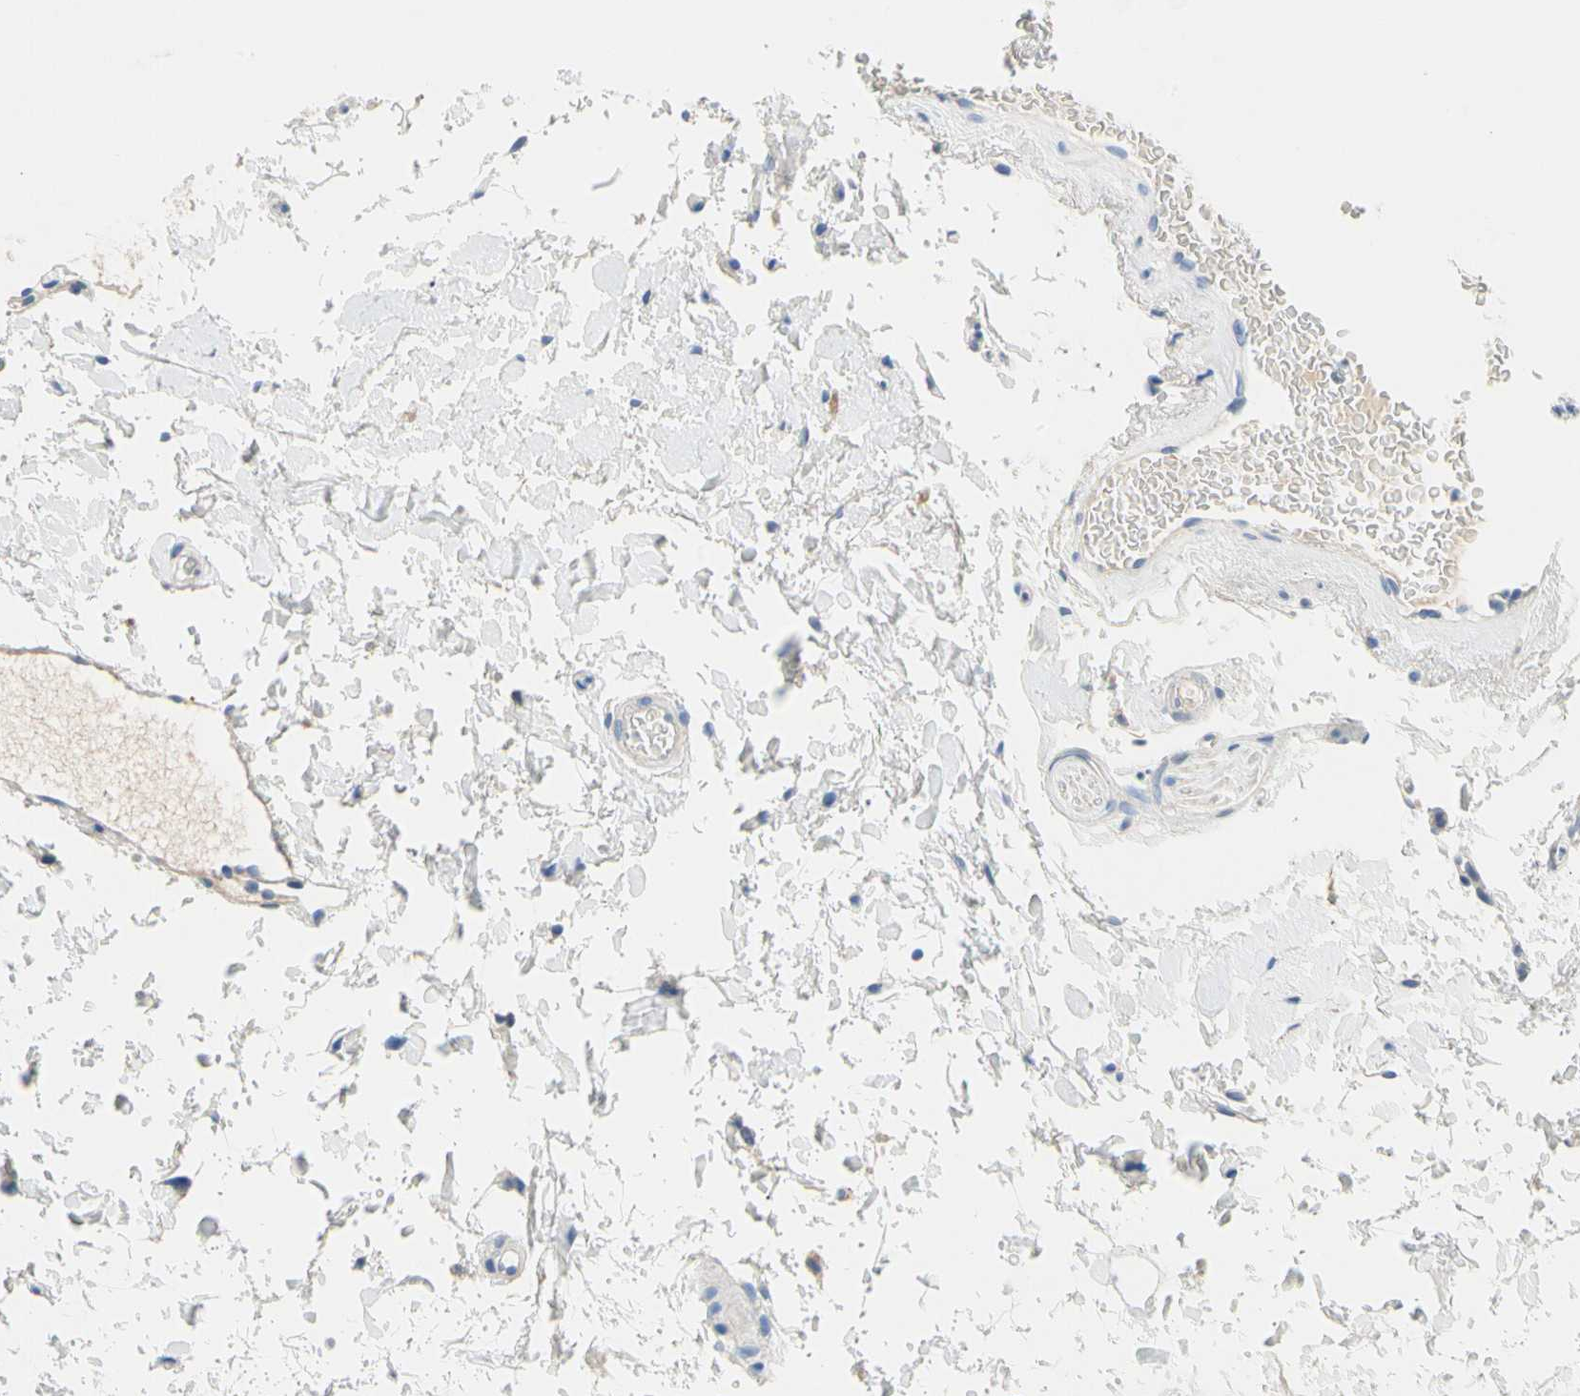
{"staining": {"intensity": "weak", "quantity": "25%-75%", "location": "cytoplasmic/membranous"}, "tissue": "oral mucosa", "cell_type": "Squamous epithelial cells", "image_type": "normal", "snomed": [{"axis": "morphology", "description": "Normal tissue, NOS"}, {"axis": "morphology", "description": "Squamous cell carcinoma, NOS"}, {"axis": "topography", "description": "Skeletal muscle"}, {"axis": "topography", "description": "Oral tissue"}, {"axis": "topography", "description": "Head-Neck"}], "caption": "A micrograph showing weak cytoplasmic/membranous positivity in about 25%-75% of squamous epithelial cells in normal oral mucosa, as visualized by brown immunohistochemical staining.", "gene": "CA14", "patient": {"sex": "male", "age": 71}}